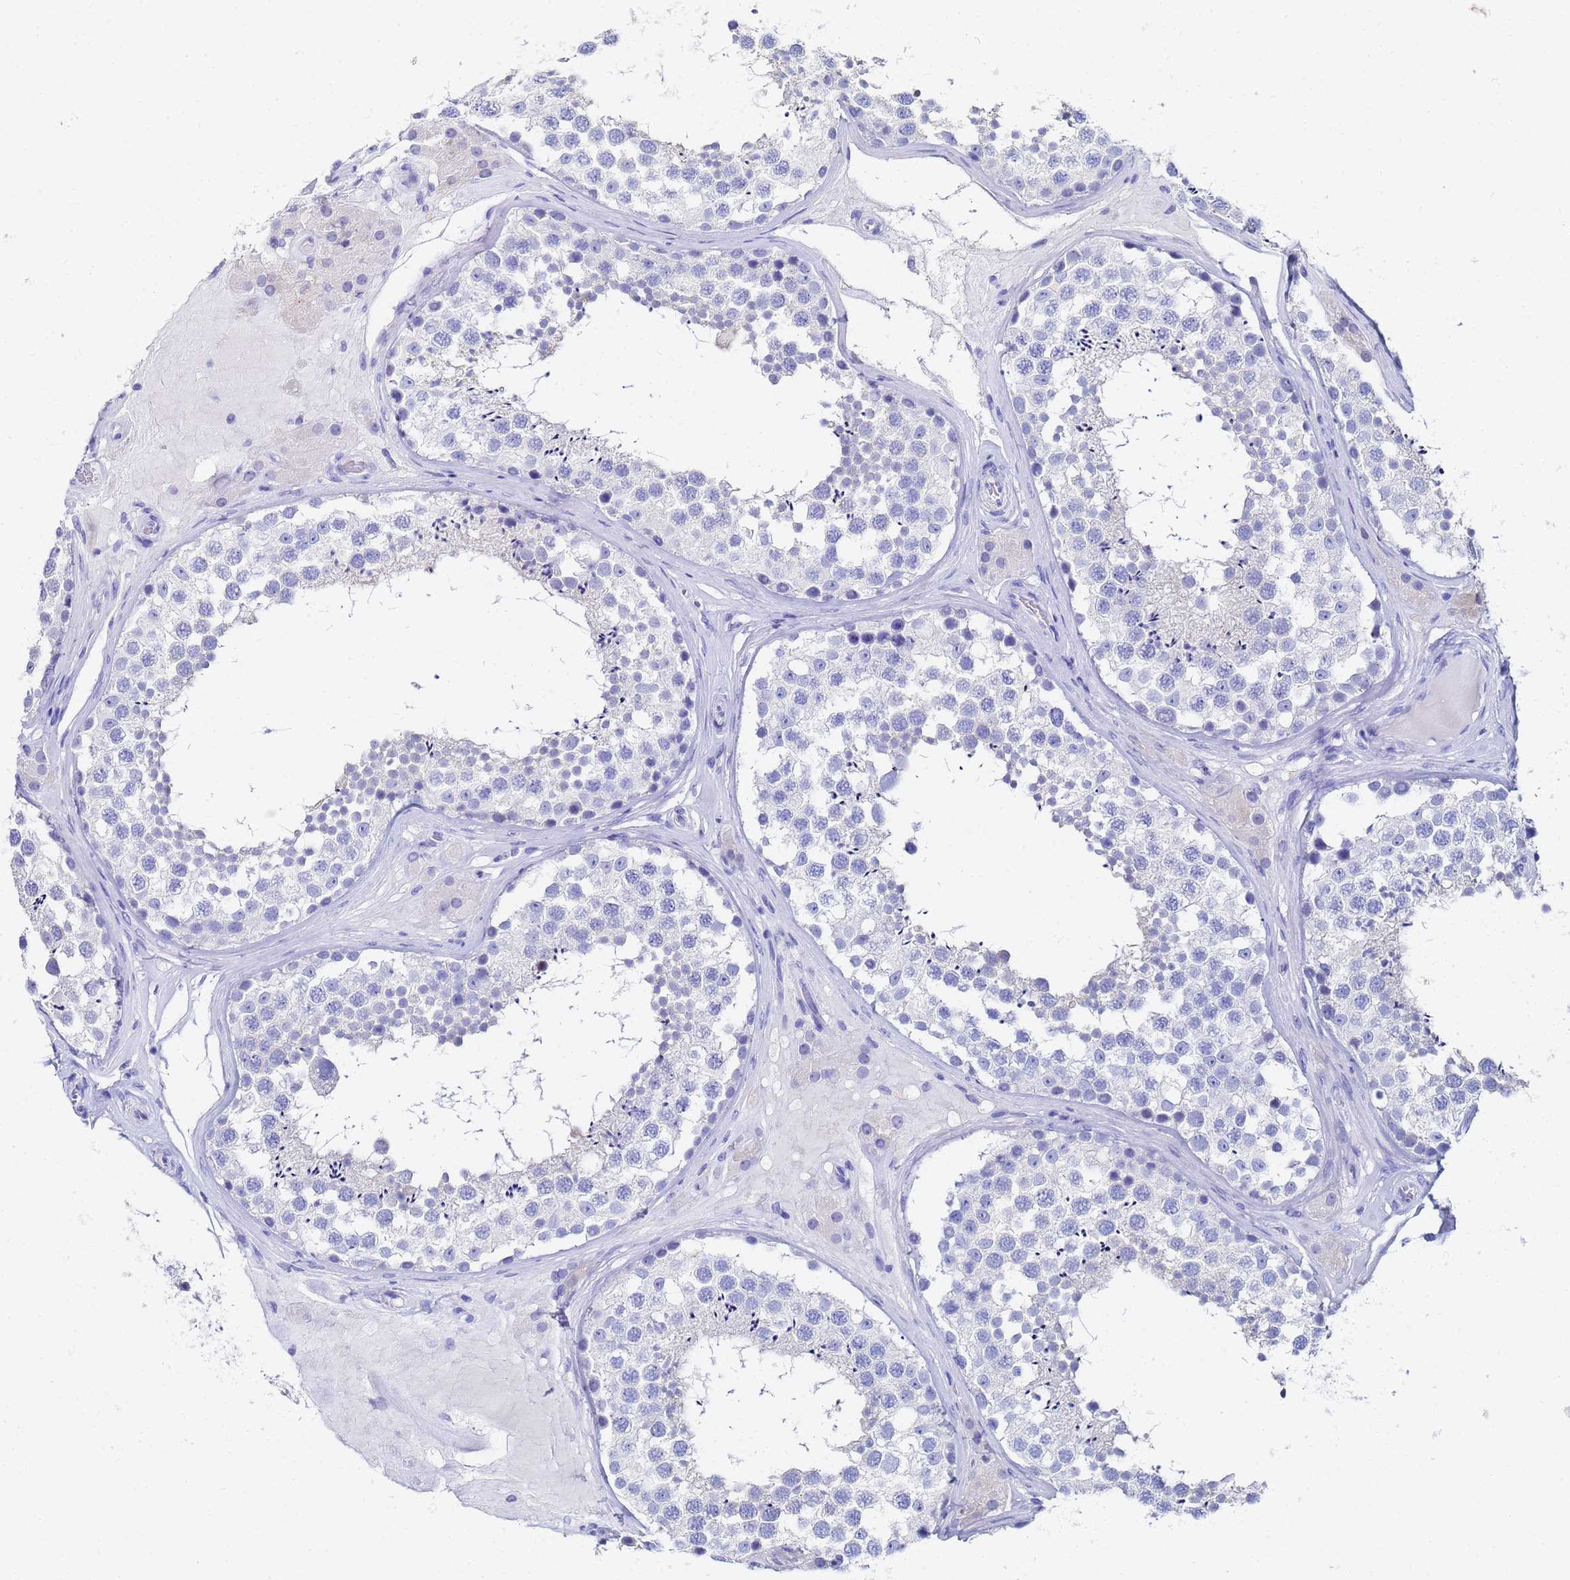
{"staining": {"intensity": "negative", "quantity": "none", "location": "none"}, "tissue": "testis", "cell_type": "Cells in seminiferous ducts", "image_type": "normal", "snomed": [{"axis": "morphology", "description": "Normal tissue, NOS"}, {"axis": "topography", "description": "Testis"}], "caption": "Benign testis was stained to show a protein in brown. There is no significant expression in cells in seminiferous ducts. (DAB (3,3'-diaminobenzidine) immunohistochemistry (IHC) visualized using brightfield microscopy, high magnification).", "gene": "C2orf72", "patient": {"sex": "male", "age": 46}}